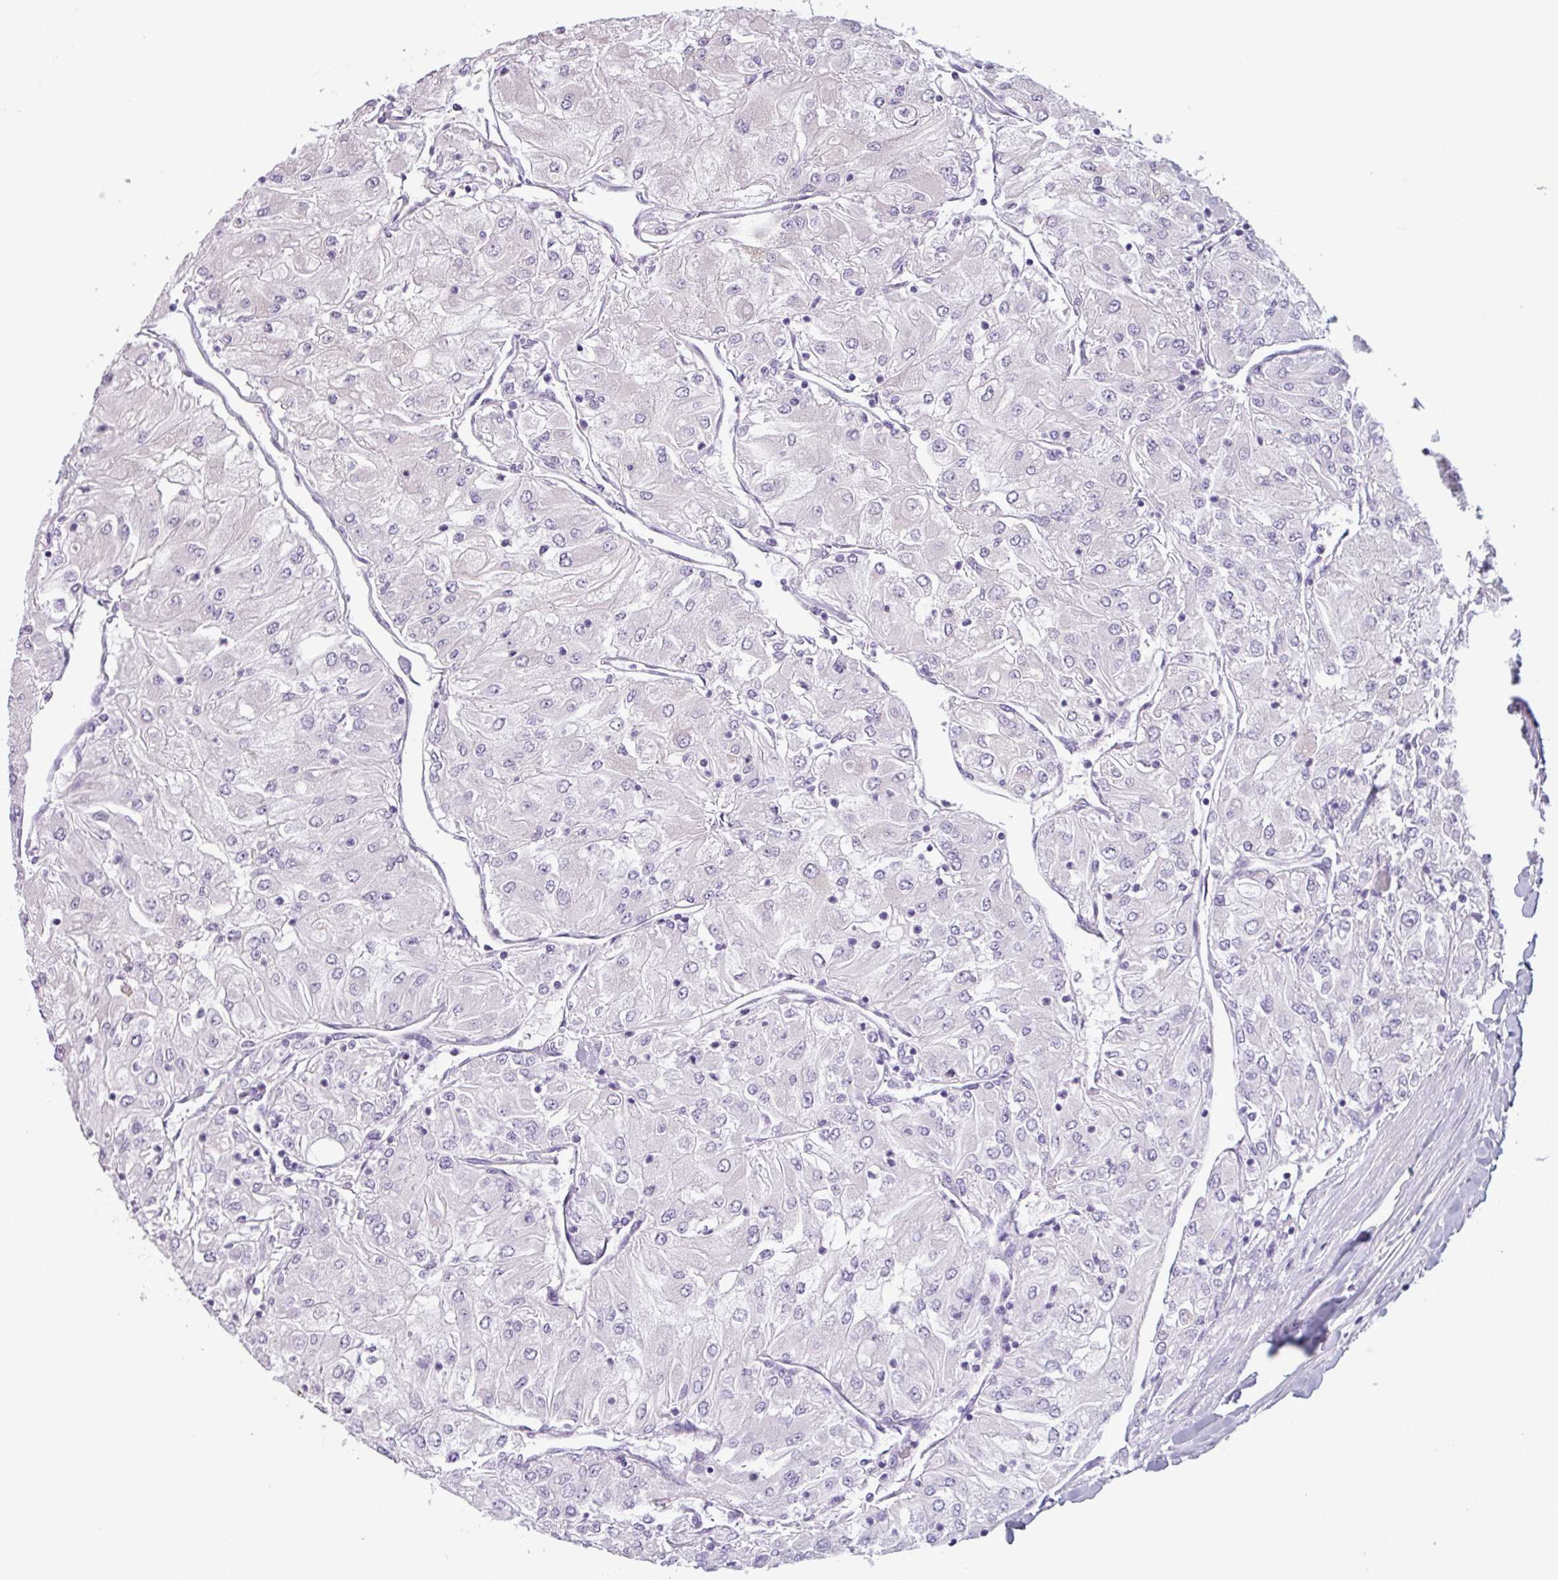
{"staining": {"intensity": "negative", "quantity": "none", "location": "none"}, "tissue": "renal cancer", "cell_type": "Tumor cells", "image_type": "cancer", "snomed": [{"axis": "morphology", "description": "Adenocarcinoma, NOS"}, {"axis": "topography", "description": "Kidney"}], "caption": "Tumor cells are negative for protein expression in human renal cancer (adenocarcinoma). The staining was performed using DAB to visualize the protein expression in brown, while the nuclei were stained in blue with hematoxylin (Magnification: 20x).", "gene": "CAMK1", "patient": {"sex": "male", "age": 80}}